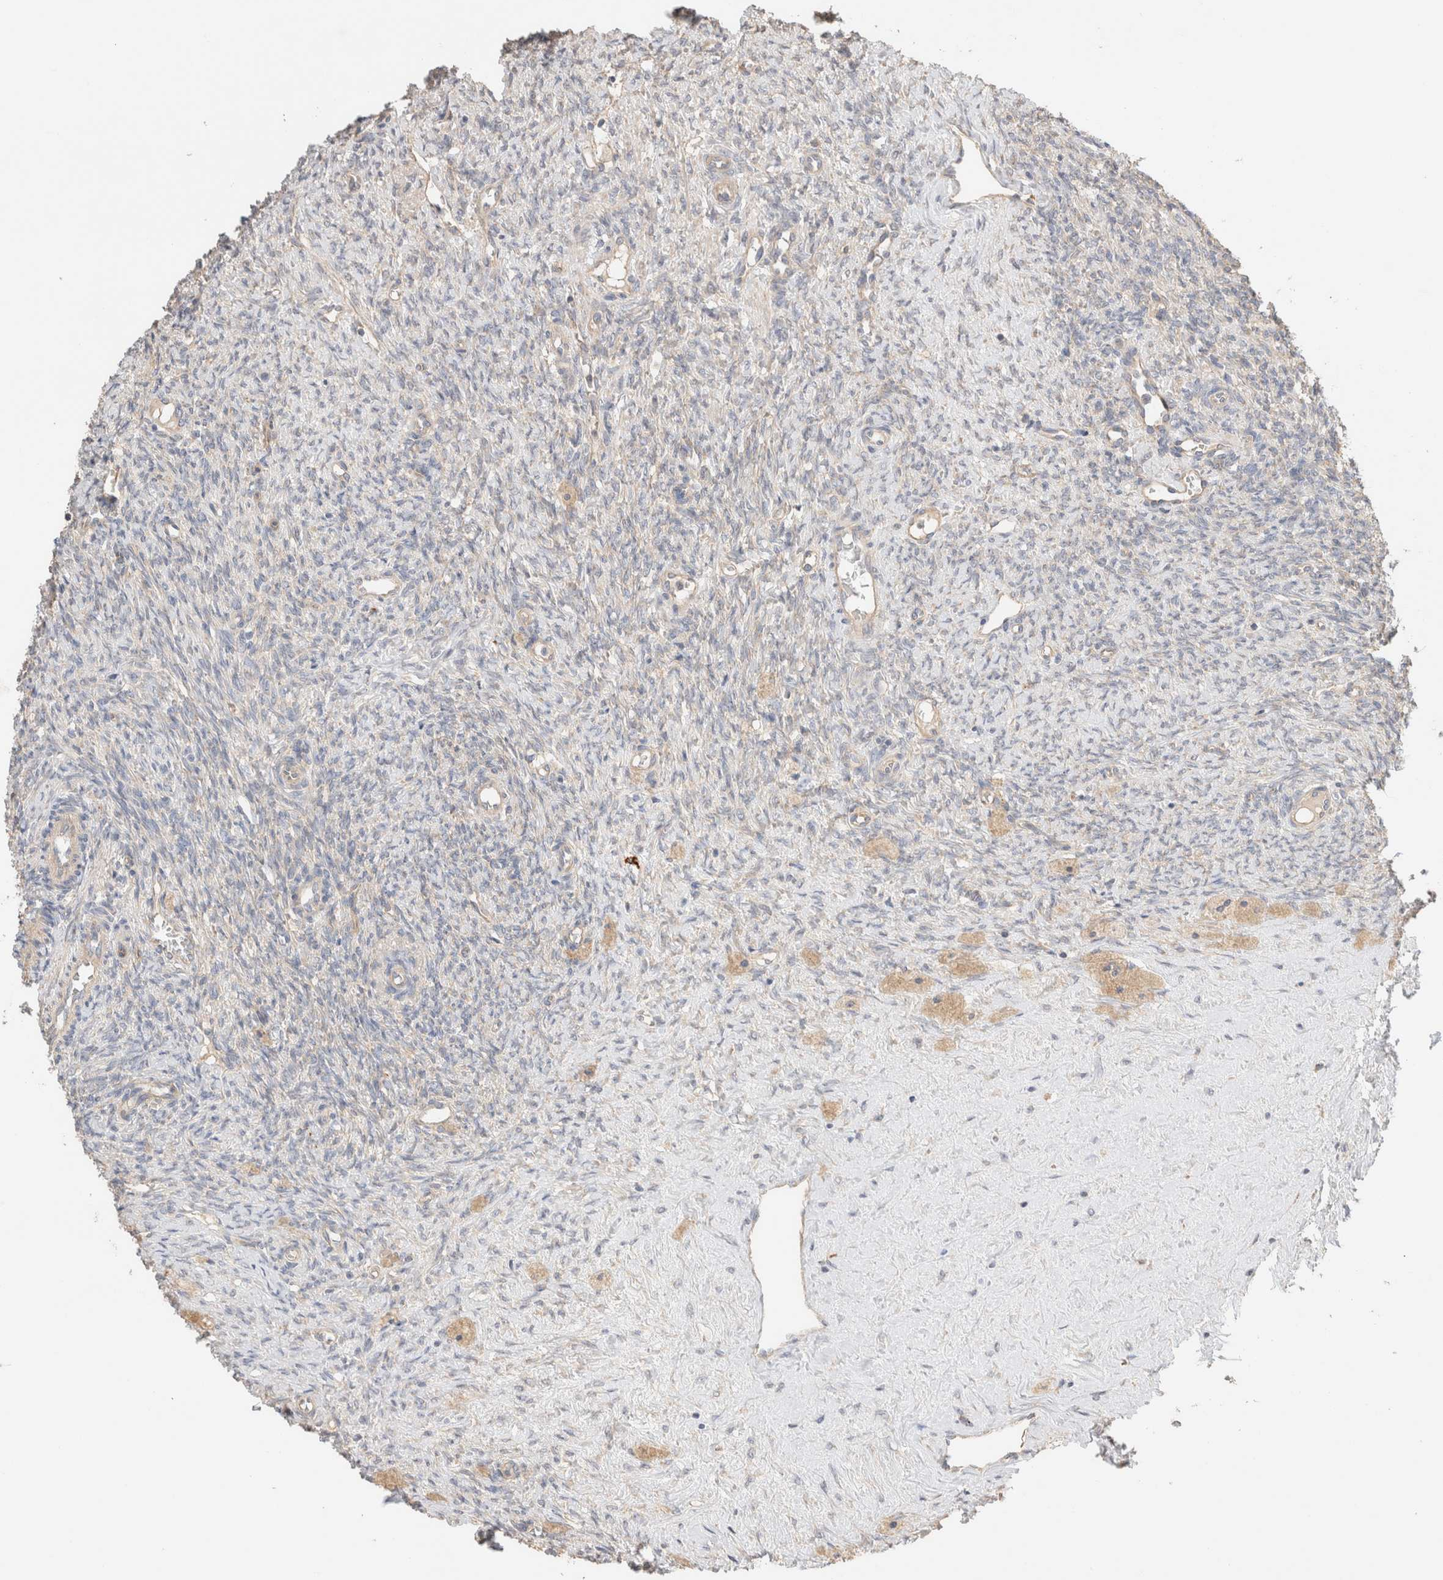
{"staining": {"intensity": "moderate", "quantity": ">75%", "location": "cytoplasmic/membranous"}, "tissue": "ovary", "cell_type": "Follicle cells", "image_type": "normal", "snomed": [{"axis": "morphology", "description": "Normal tissue, NOS"}, {"axis": "topography", "description": "Ovary"}], "caption": "Brown immunohistochemical staining in benign human ovary shows moderate cytoplasmic/membranous positivity in about >75% of follicle cells.", "gene": "B3GNTL1", "patient": {"sex": "female", "age": 41}}